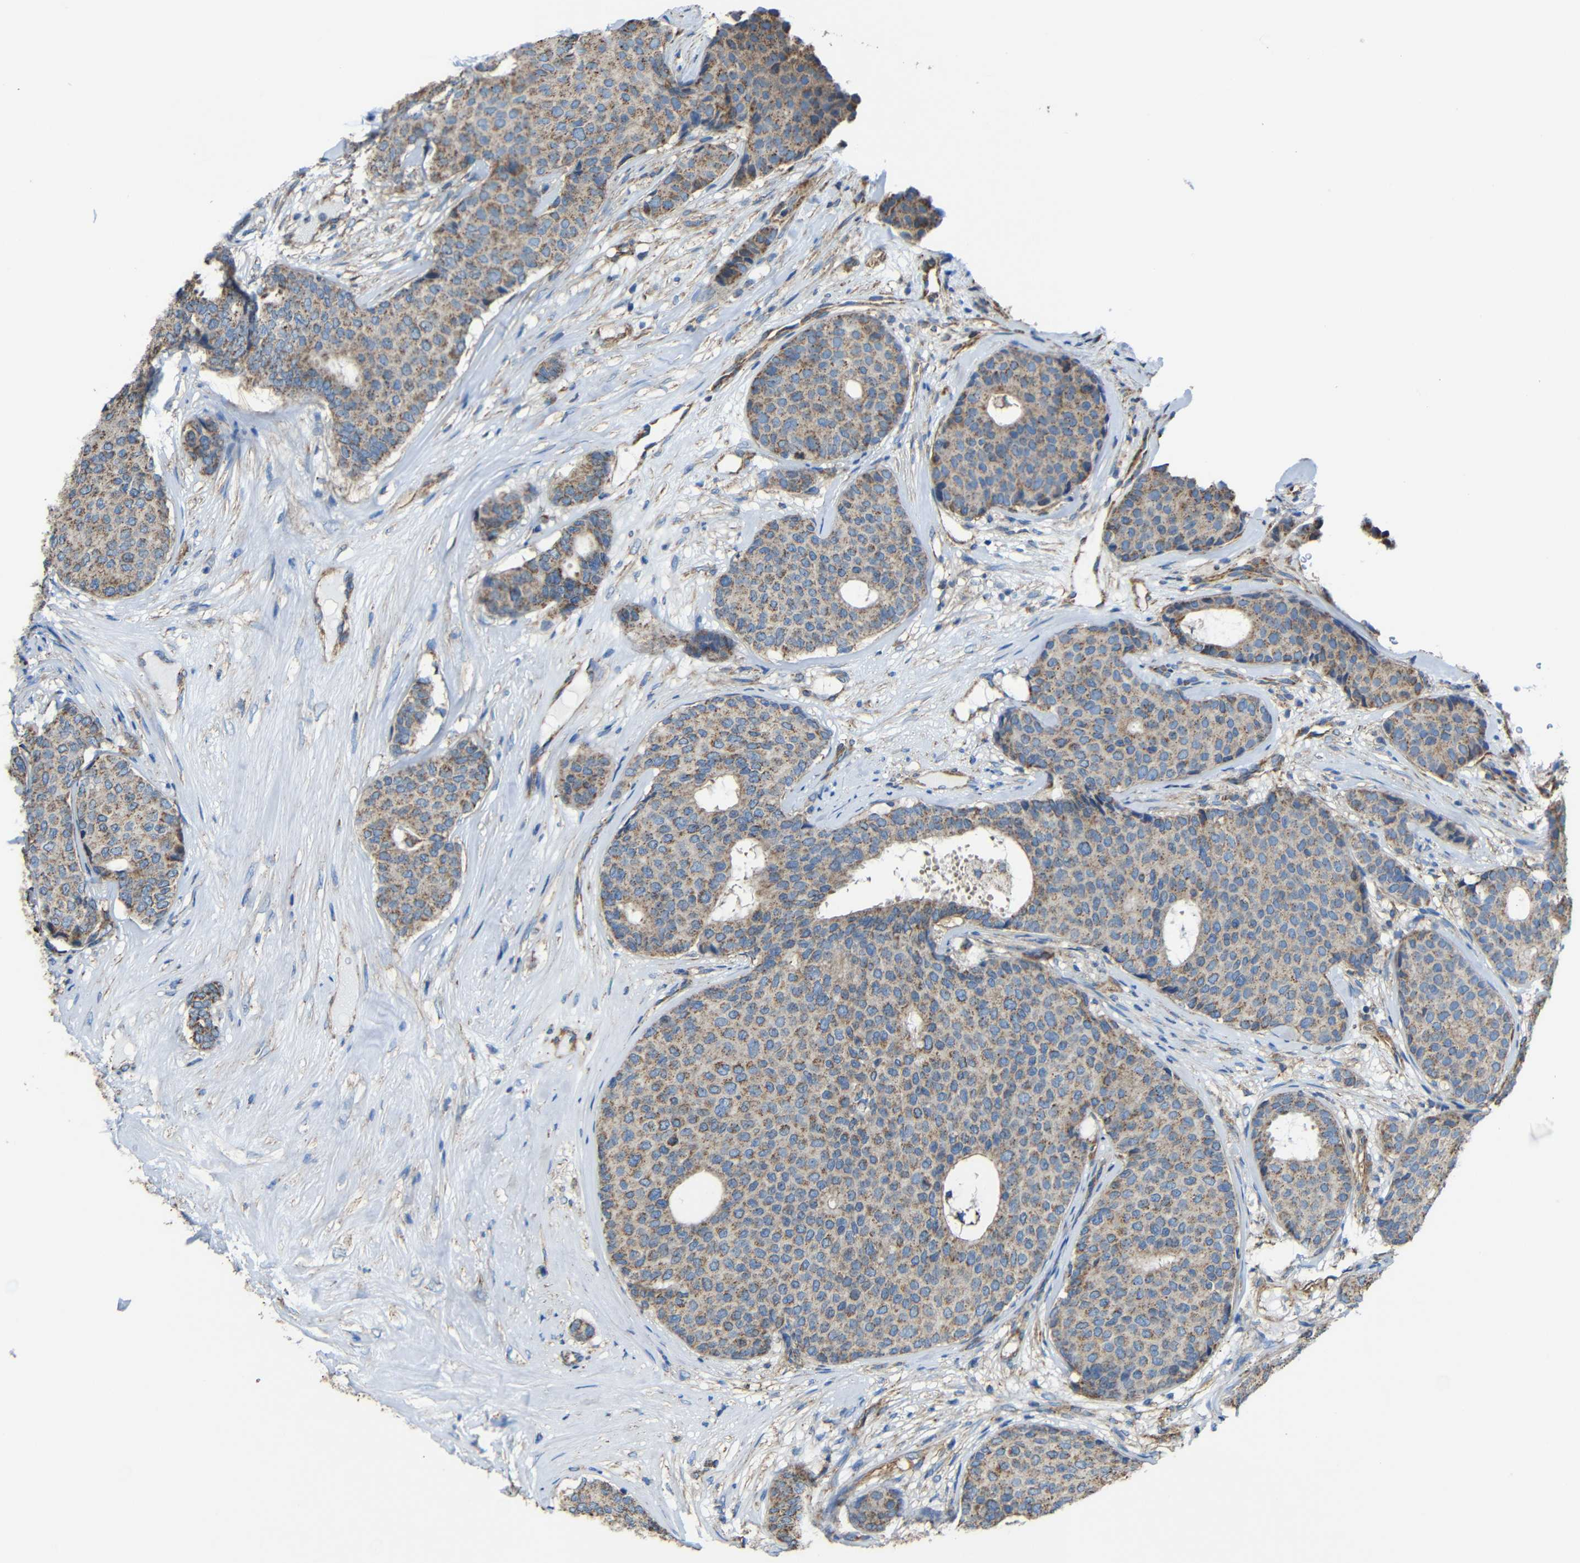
{"staining": {"intensity": "weak", "quantity": ">75%", "location": "cytoplasmic/membranous"}, "tissue": "breast cancer", "cell_type": "Tumor cells", "image_type": "cancer", "snomed": [{"axis": "morphology", "description": "Duct carcinoma"}, {"axis": "topography", "description": "Breast"}], "caption": "High-magnification brightfield microscopy of breast cancer (infiltrating ductal carcinoma) stained with DAB (3,3'-diaminobenzidine) (brown) and counterstained with hematoxylin (blue). tumor cells exhibit weak cytoplasmic/membranous staining is seen in approximately>75% of cells.", "gene": "INTS6L", "patient": {"sex": "female", "age": 75}}